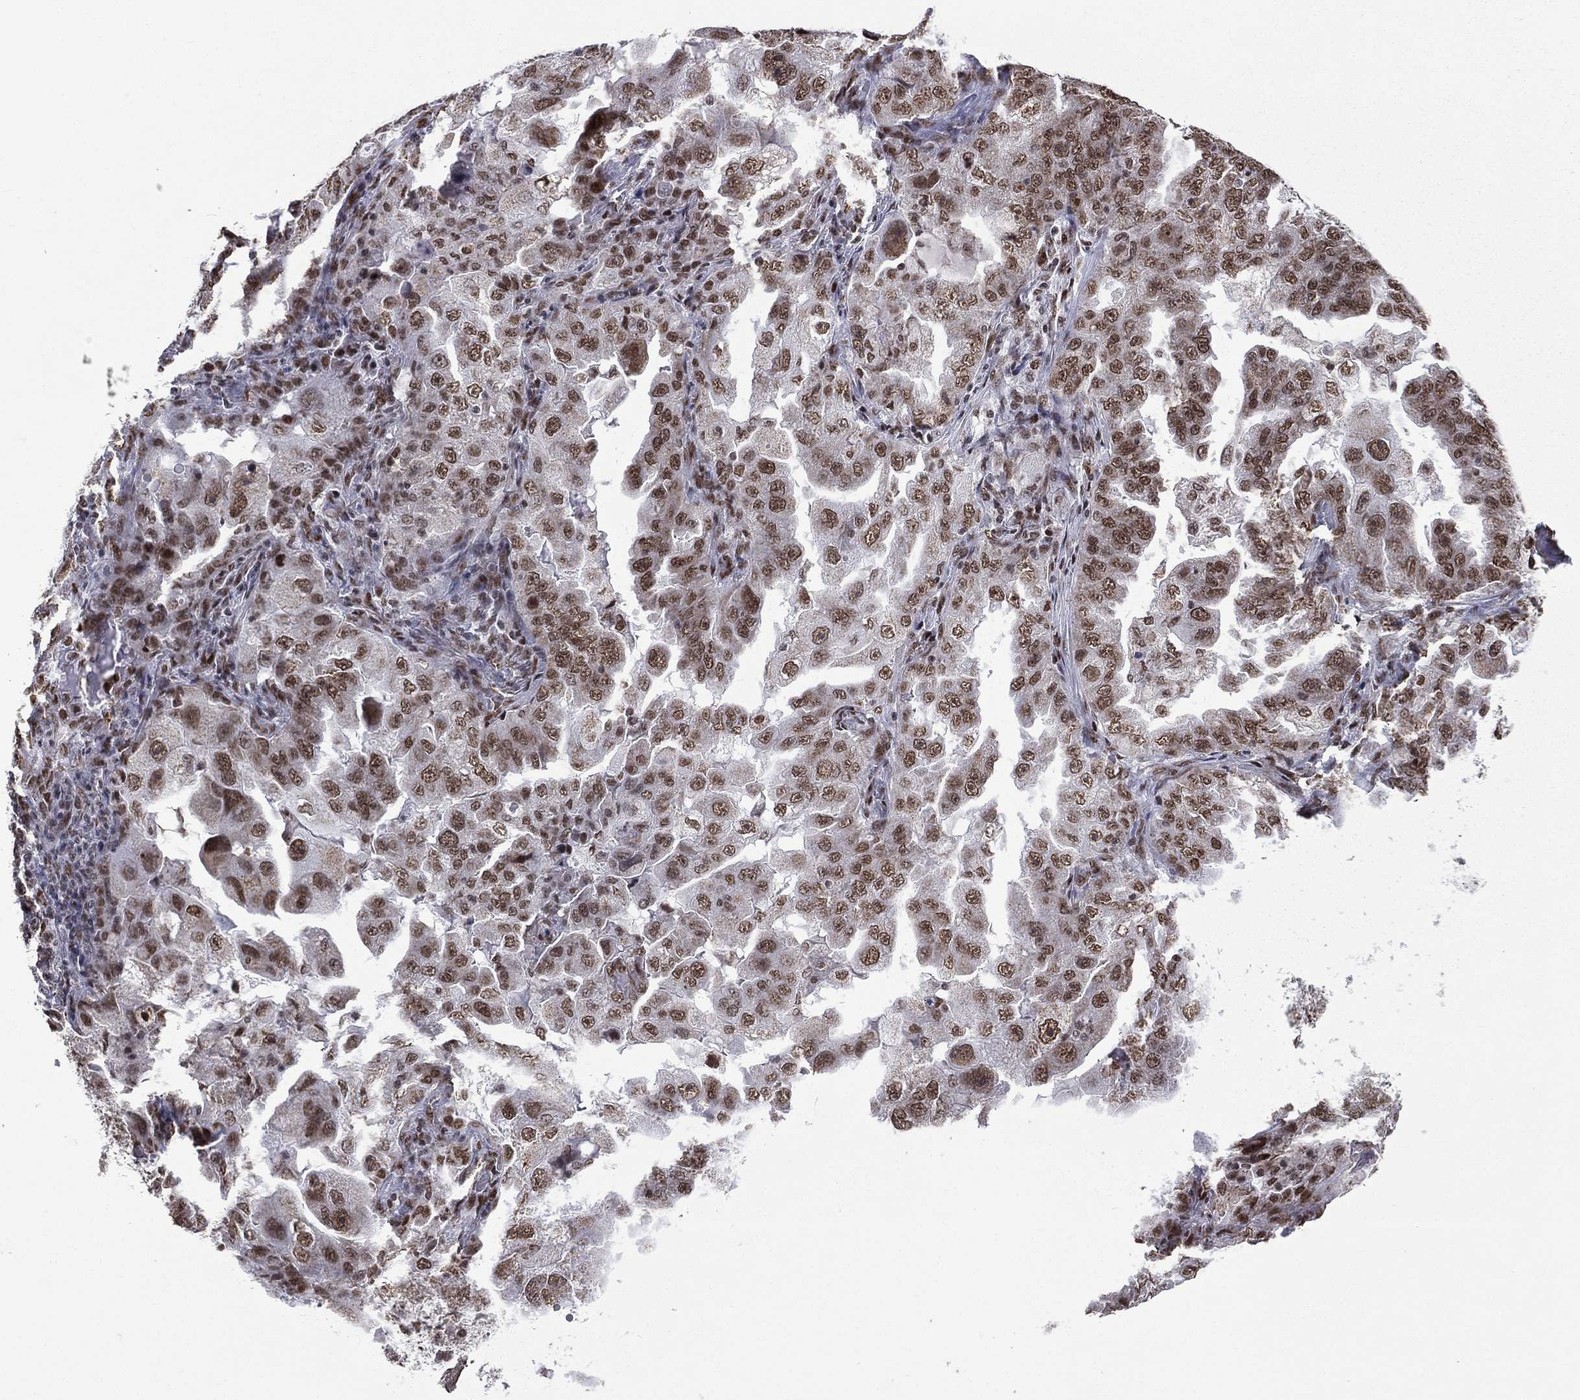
{"staining": {"intensity": "strong", "quantity": ">75%", "location": "nuclear"}, "tissue": "lung cancer", "cell_type": "Tumor cells", "image_type": "cancer", "snomed": [{"axis": "morphology", "description": "Adenocarcinoma, NOS"}, {"axis": "topography", "description": "Lung"}], "caption": "Adenocarcinoma (lung) was stained to show a protein in brown. There is high levels of strong nuclear expression in approximately >75% of tumor cells.", "gene": "C5orf24", "patient": {"sex": "female", "age": 61}}